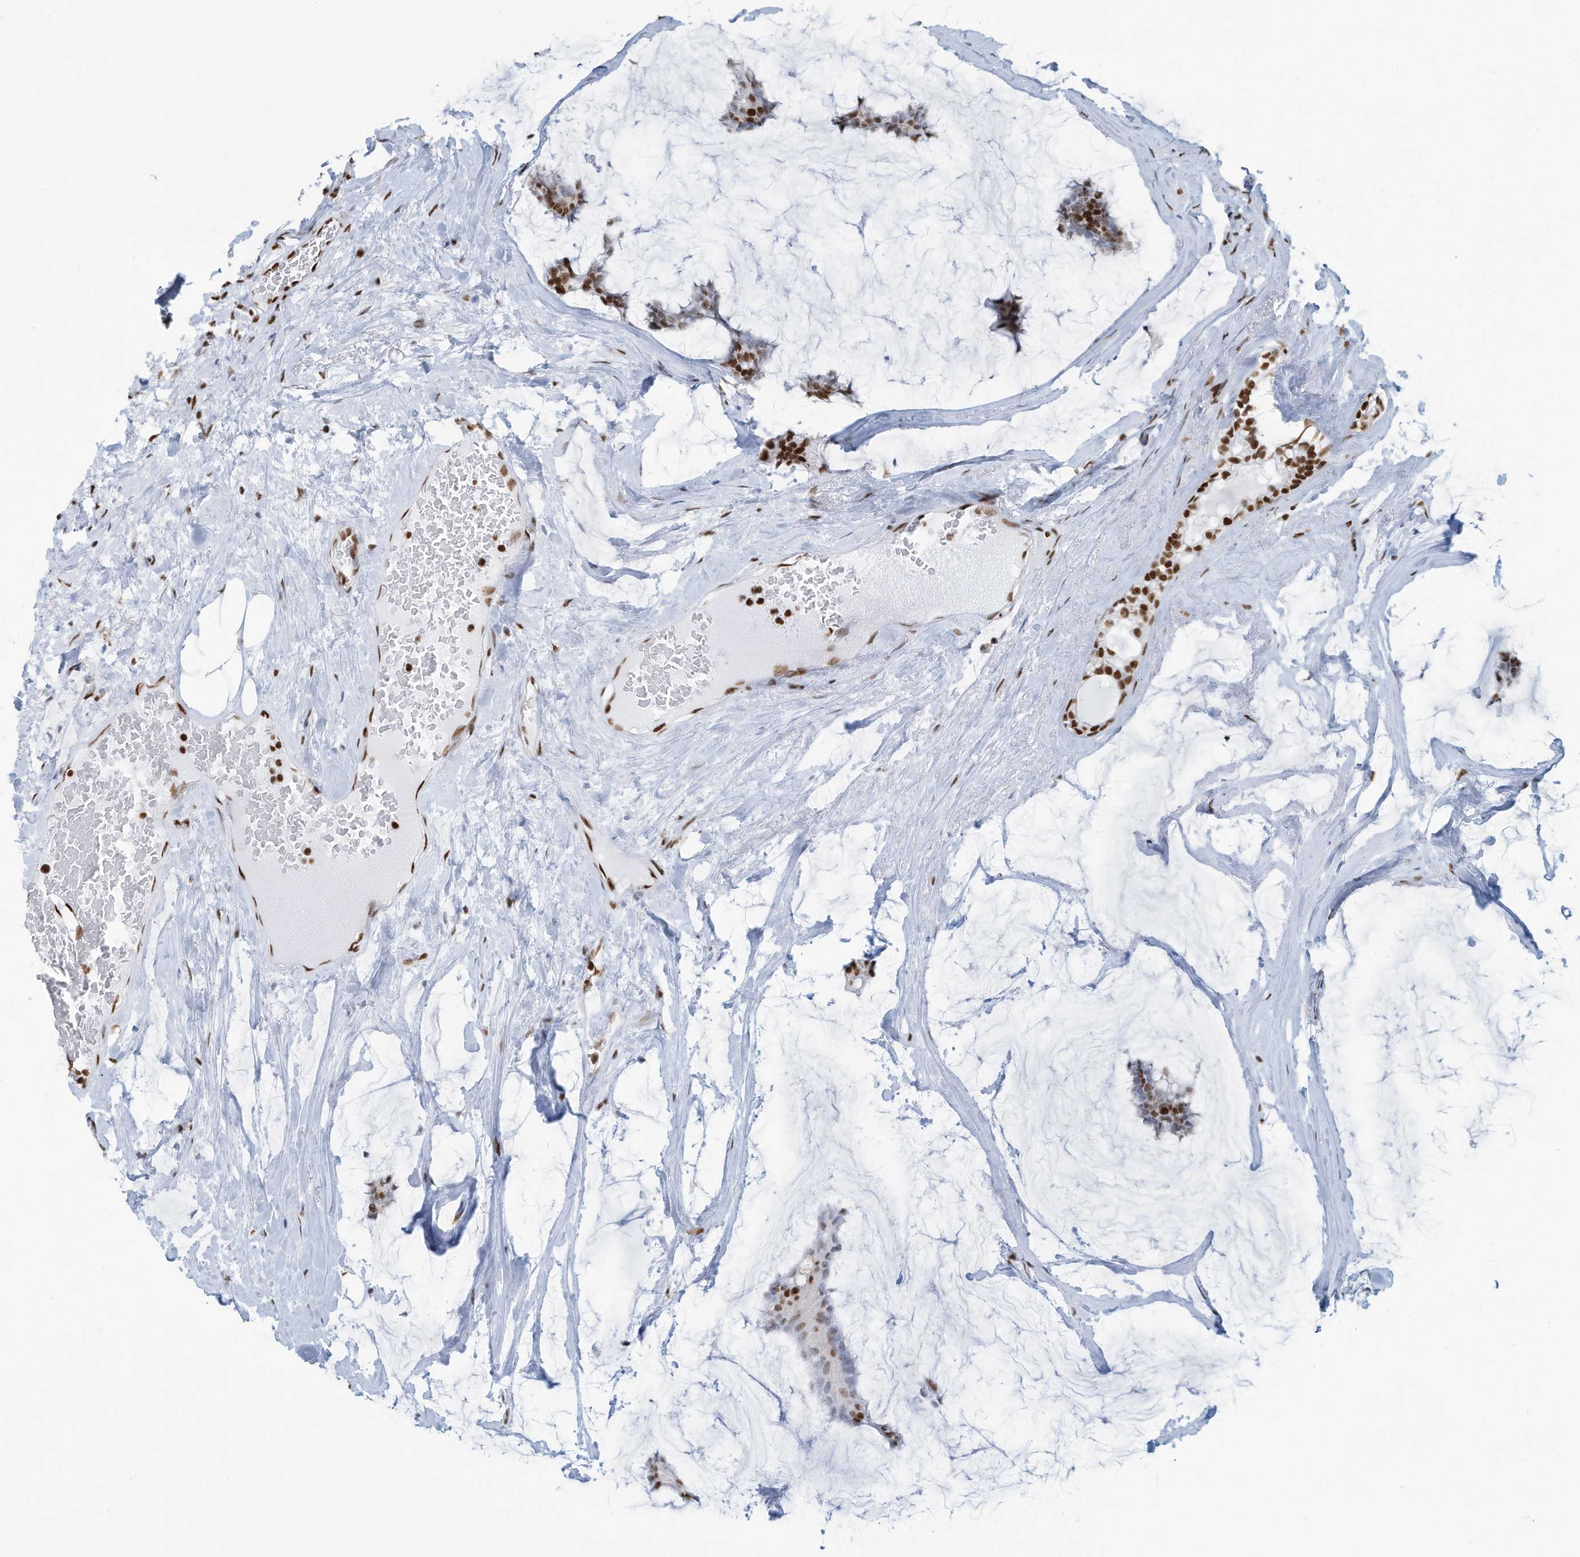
{"staining": {"intensity": "strong", "quantity": ">75%", "location": "nuclear"}, "tissue": "breast cancer", "cell_type": "Tumor cells", "image_type": "cancer", "snomed": [{"axis": "morphology", "description": "Duct carcinoma"}, {"axis": "topography", "description": "Breast"}], "caption": "The photomicrograph displays staining of breast cancer (intraductal carcinoma), revealing strong nuclear protein staining (brown color) within tumor cells. (Brightfield microscopy of DAB IHC at high magnification).", "gene": "SARNP", "patient": {"sex": "female", "age": 93}}